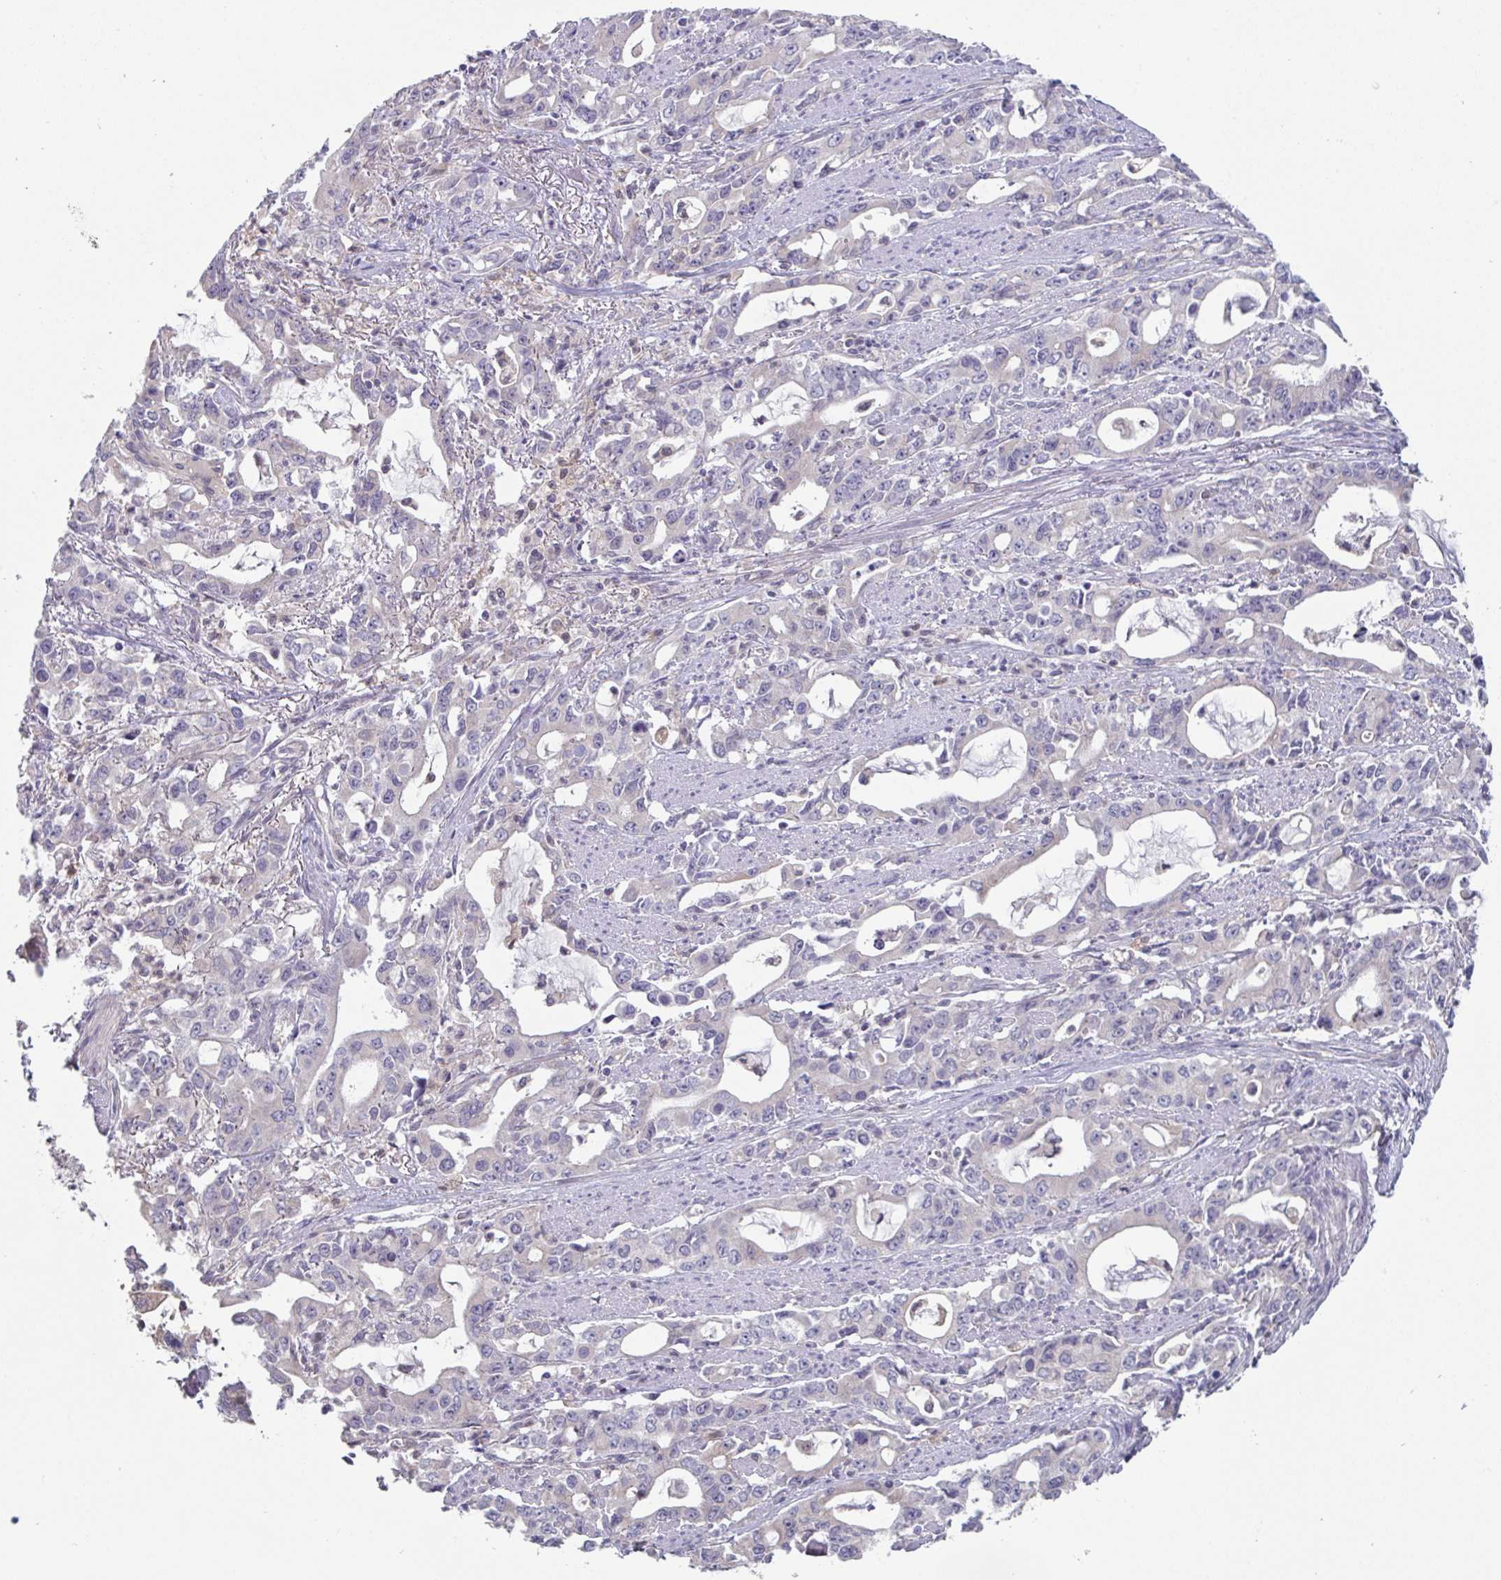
{"staining": {"intensity": "negative", "quantity": "none", "location": "none"}, "tissue": "stomach cancer", "cell_type": "Tumor cells", "image_type": "cancer", "snomed": [{"axis": "morphology", "description": "Adenocarcinoma, NOS"}, {"axis": "topography", "description": "Stomach, upper"}], "caption": "Immunohistochemical staining of stomach cancer (adenocarcinoma) exhibits no significant staining in tumor cells.", "gene": "PTPRD", "patient": {"sex": "male", "age": 85}}